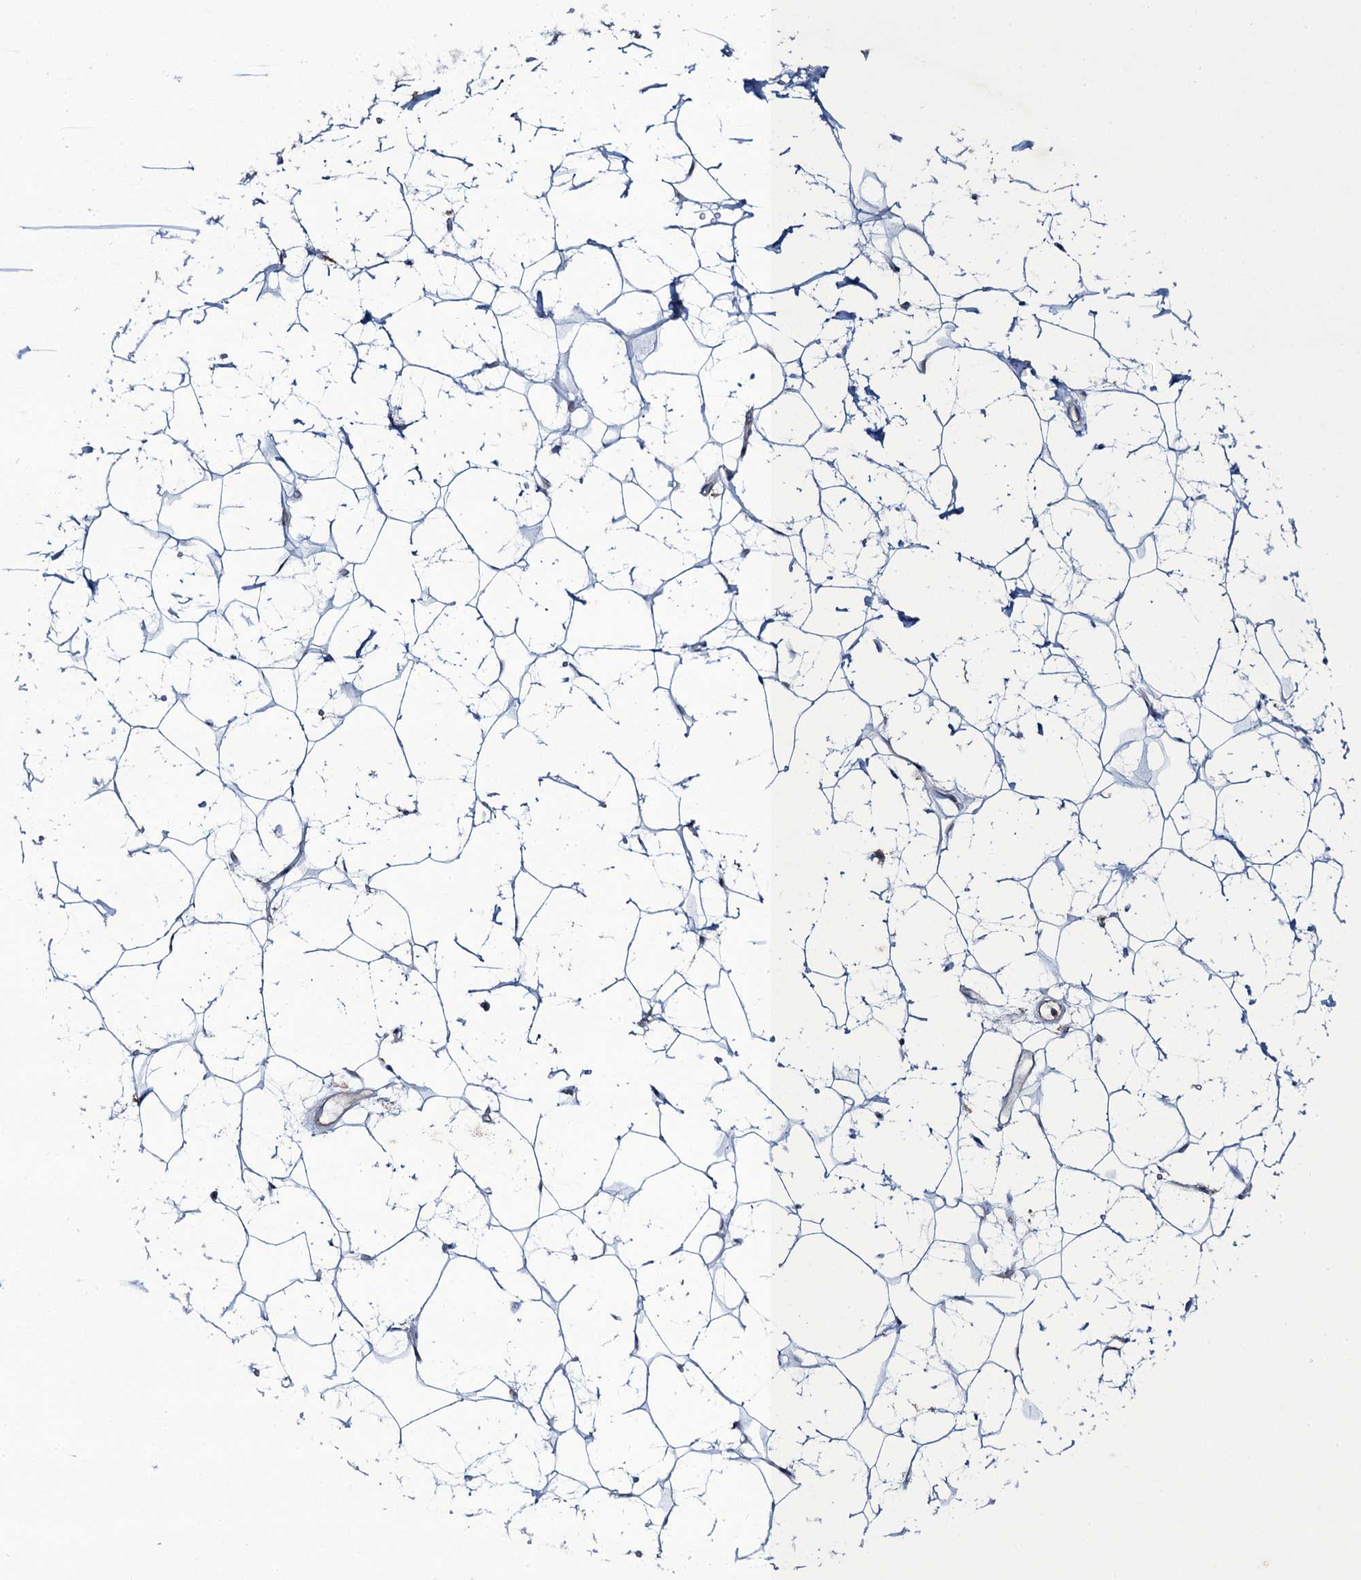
{"staining": {"intensity": "negative", "quantity": "none", "location": "none"}, "tissue": "adipose tissue", "cell_type": "Adipocytes", "image_type": "normal", "snomed": [{"axis": "morphology", "description": "Normal tissue, NOS"}, {"axis": "topography", "description": "Breast"}], "caption": "This is an immunohistochemistry (IHC) photomicrograph of normal human adipose tissue. There is no staining in adipocytes.", "gene": "SNAP23", "patient": {"sex": "female", "age": 26}}